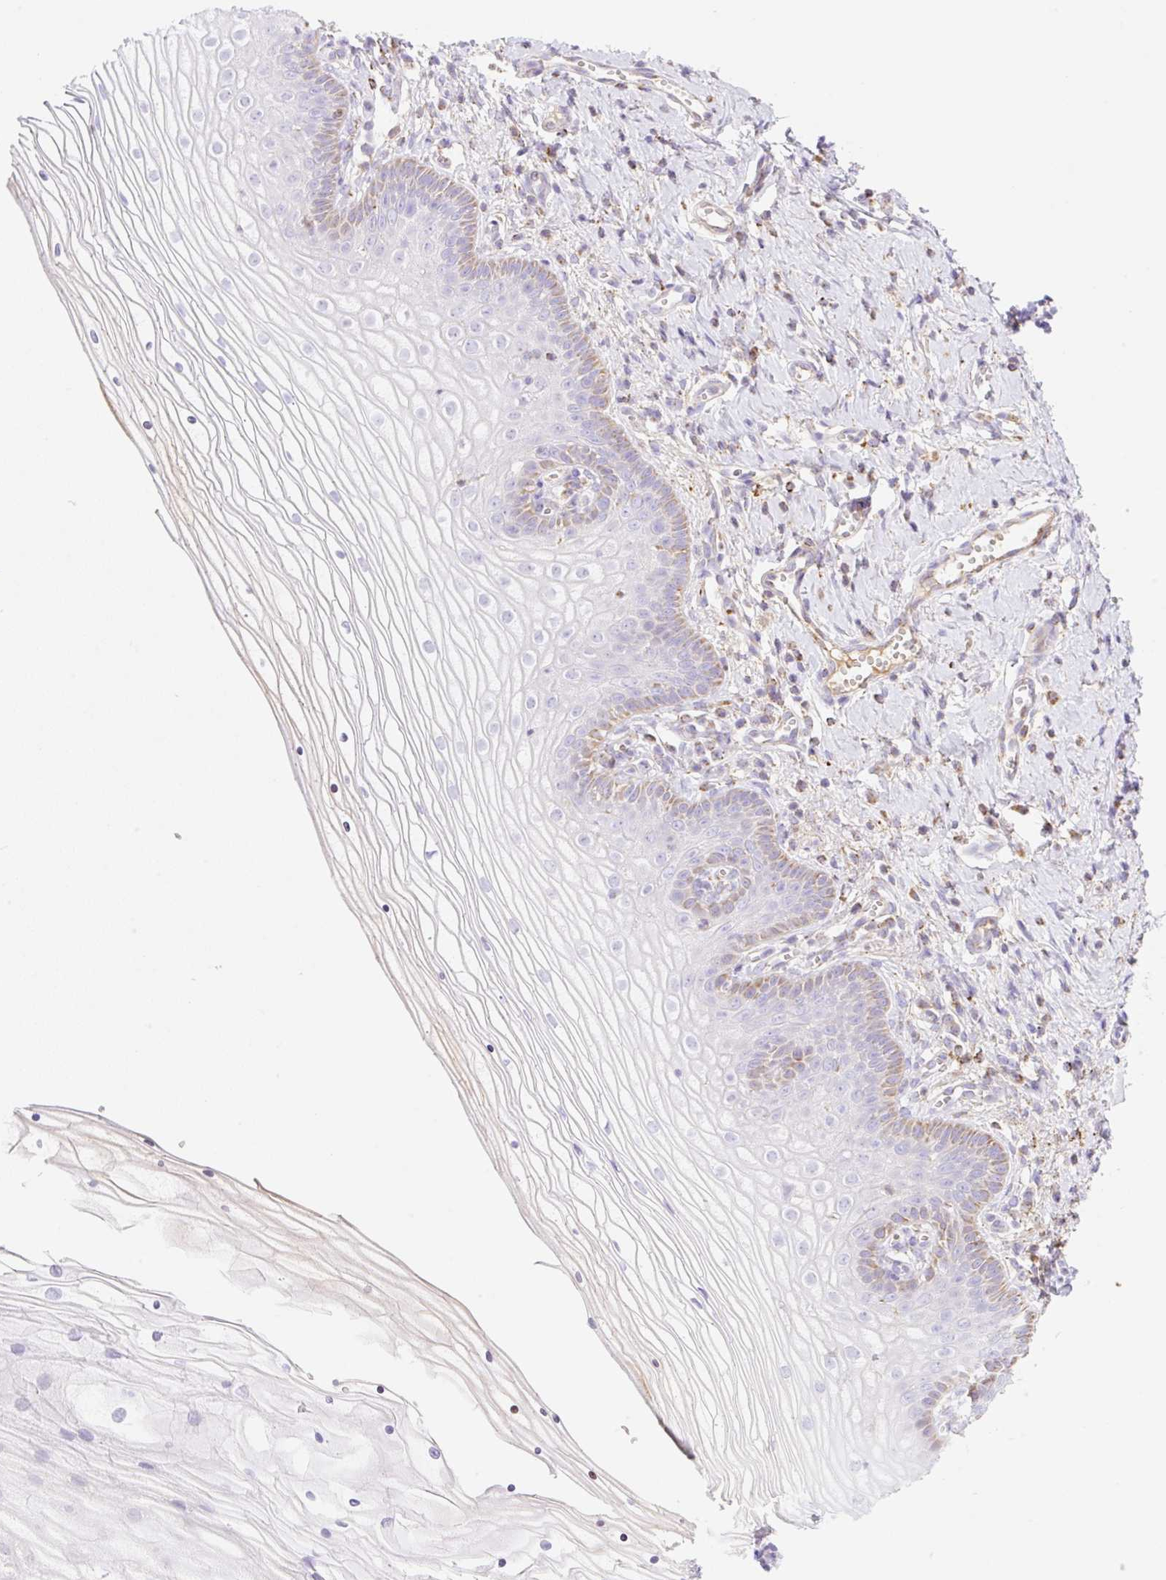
{"staining": {"intensity": "moderate", "quantity": "<25%", "location": "cytoplasmic/membranous"}, "tissue": "vagina", "cell_type": "Squamous epithelial cells", "image_type": "normal", "snomed": [{"axis": "morphology", "description": "Normal tissue, NOS"}, {"axis": "topography", "description": "Vagina"}], "caption": "Immunohistochemical staining of unremarkable vagina reveals low levels of moderate cytoplasmic/membranous positivity in approximately <25% of squamous epithelial cells.", "gene": "ETNK2", "patient": {"sex": "female", "age": 56}}